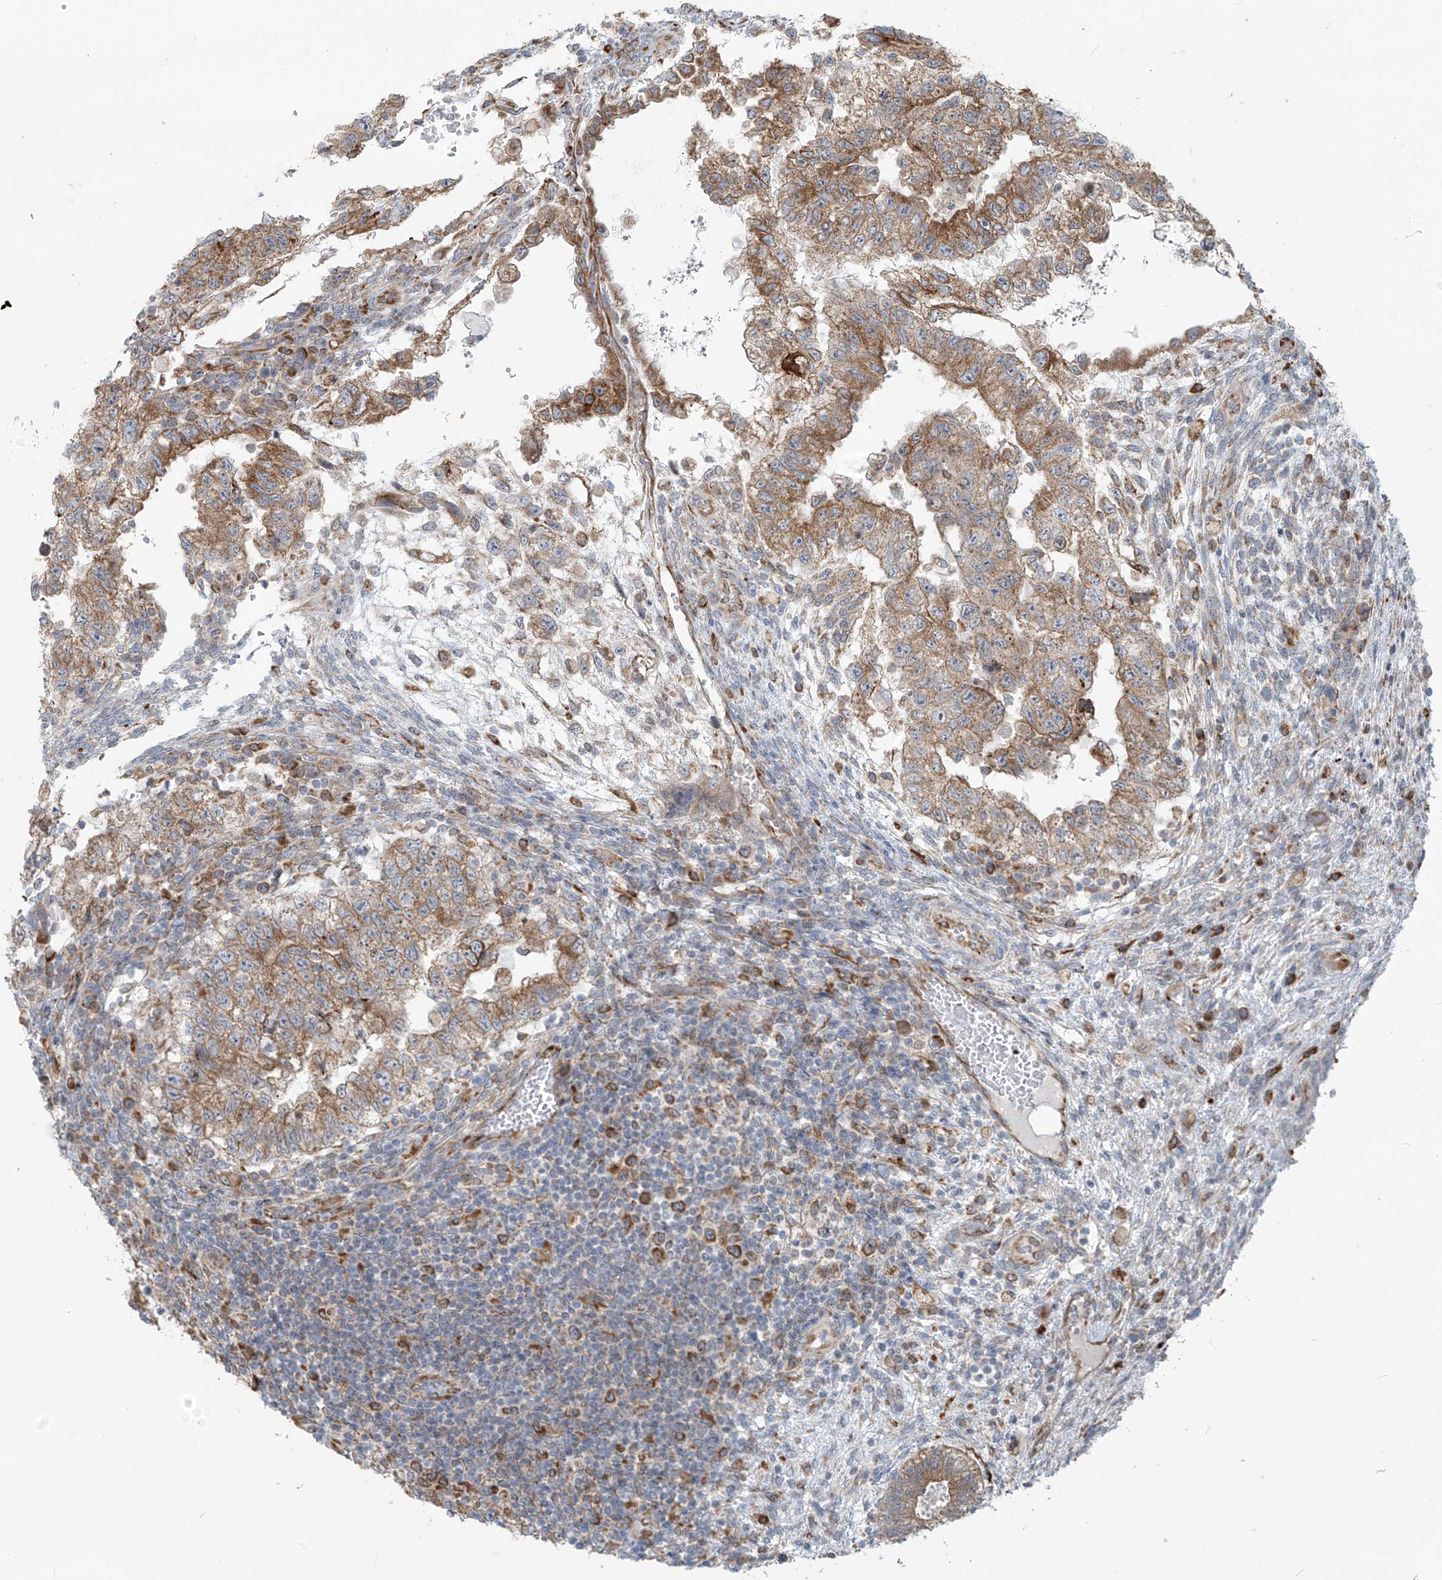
{"staining": {"intensity": "moderate", "quantity": ">75%", "location": "cytoplasmic/membranous"}, "tissue": "testis cancer", "cell_type": "Tumor cells", "image_type": "cancer", "snomed": [{"axis": "morphology", "description": "Carcinoma, Embryonal, NOS"}, {"axis": "topography", "description": "Testis"}], "caption": "Immunohistochemical staining of testis cancer (embryonal carcinoma) displays medium levels of moderate cytoplasmic/membranous expression in about >75% of tumor cells.", "gene": "KATNIP", "patient": {"sex": "male", "age": 36}}